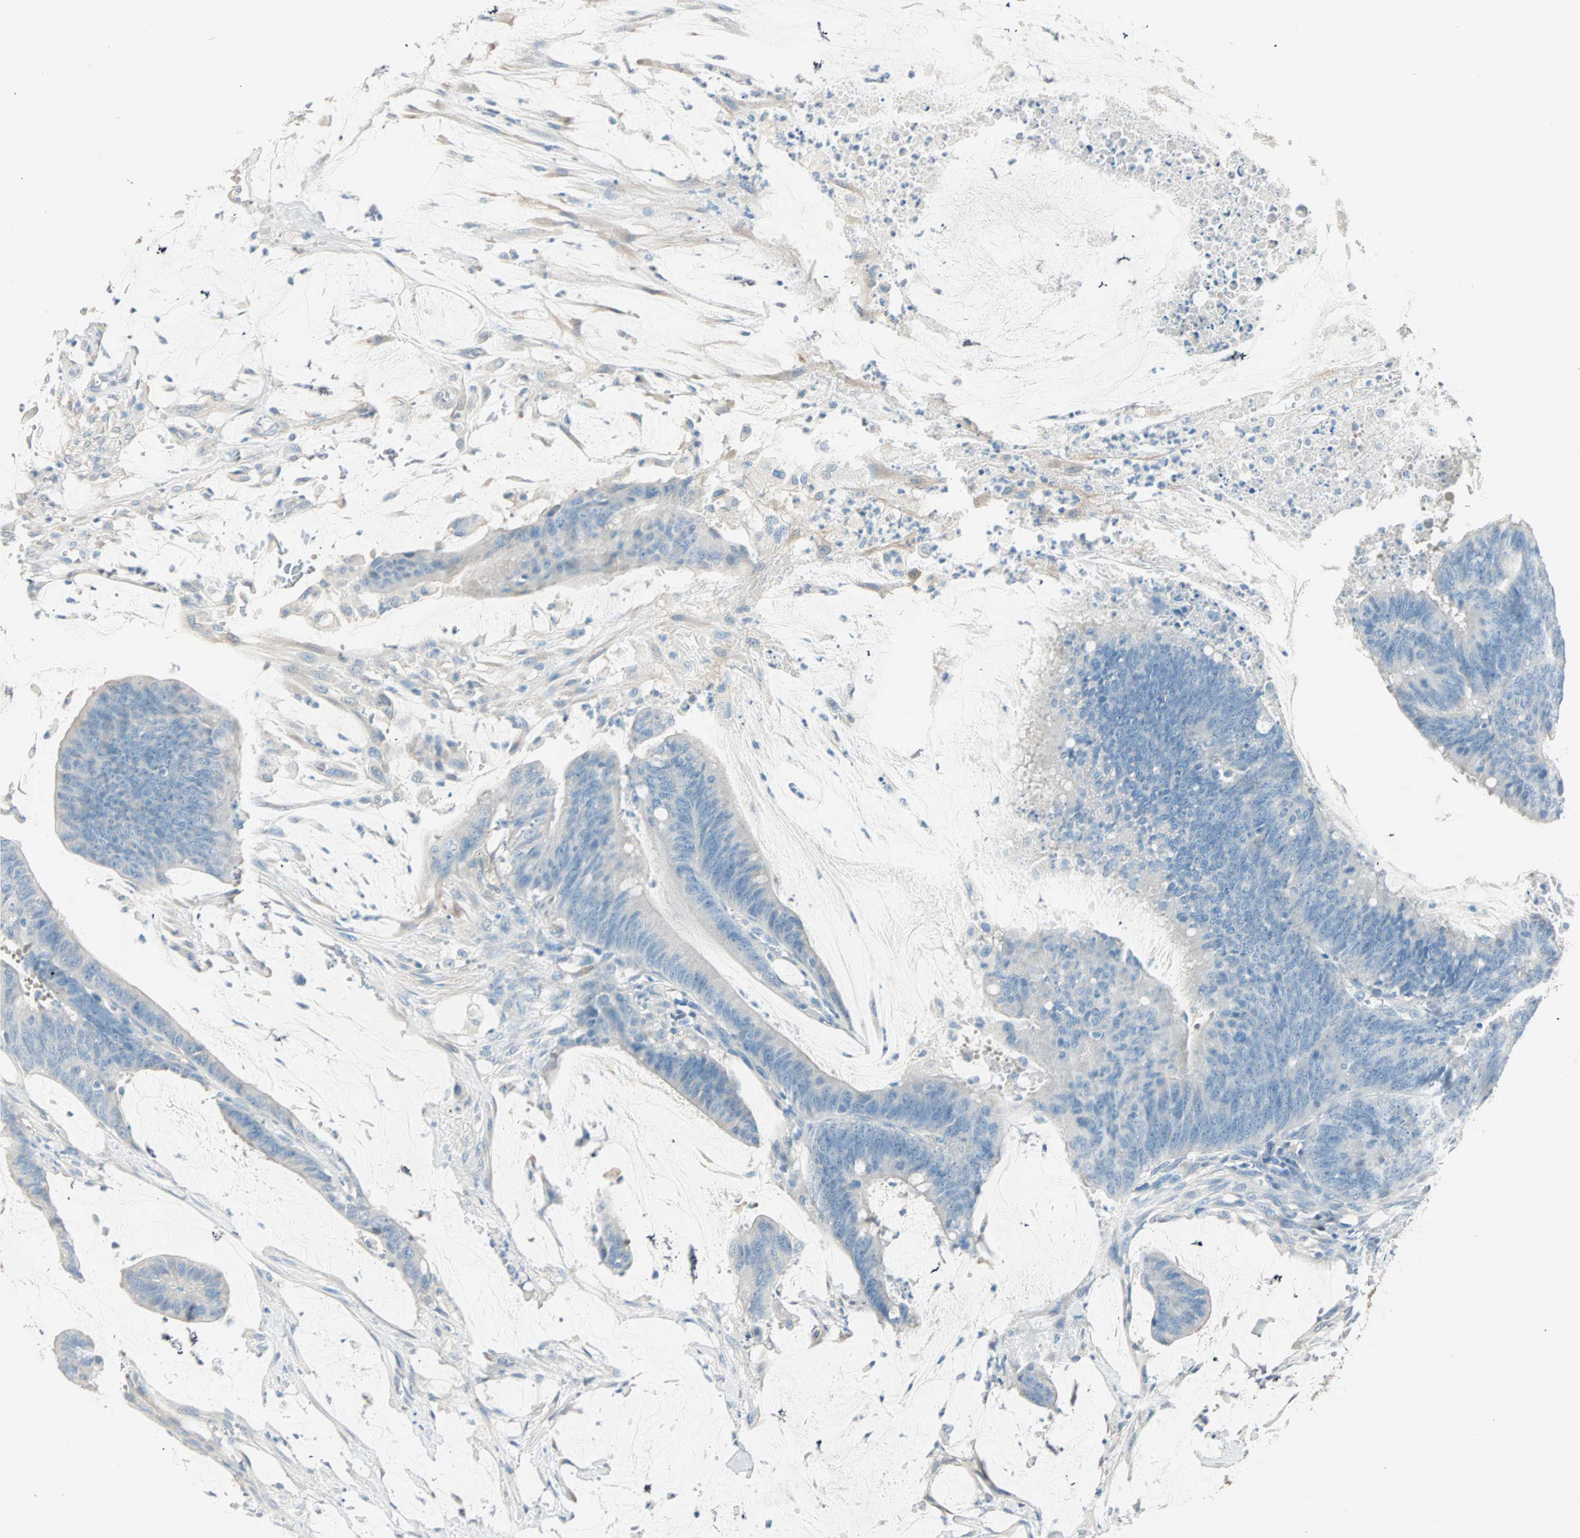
{"staining": {"intensity": "negative", "quantity": "none", "location": "none"}, "tissue": "colorectal cancer", "cell_type": "Tumor cells", "image_type": "cancer", "snomed": [{"axis": "morphology", "description": "Adenocarcinoma, NOS"}, {"axis": "topography", "description": "Rectum"}], "caption": "This micrograph is of colorectal cancer stained with immunohistochemistry to label a protein in brown with the nuclei are counter-stained blue. There is no expression in tumor cells.", "gene": "ATF6", "patient": {"sex": "female", "age": 66}}